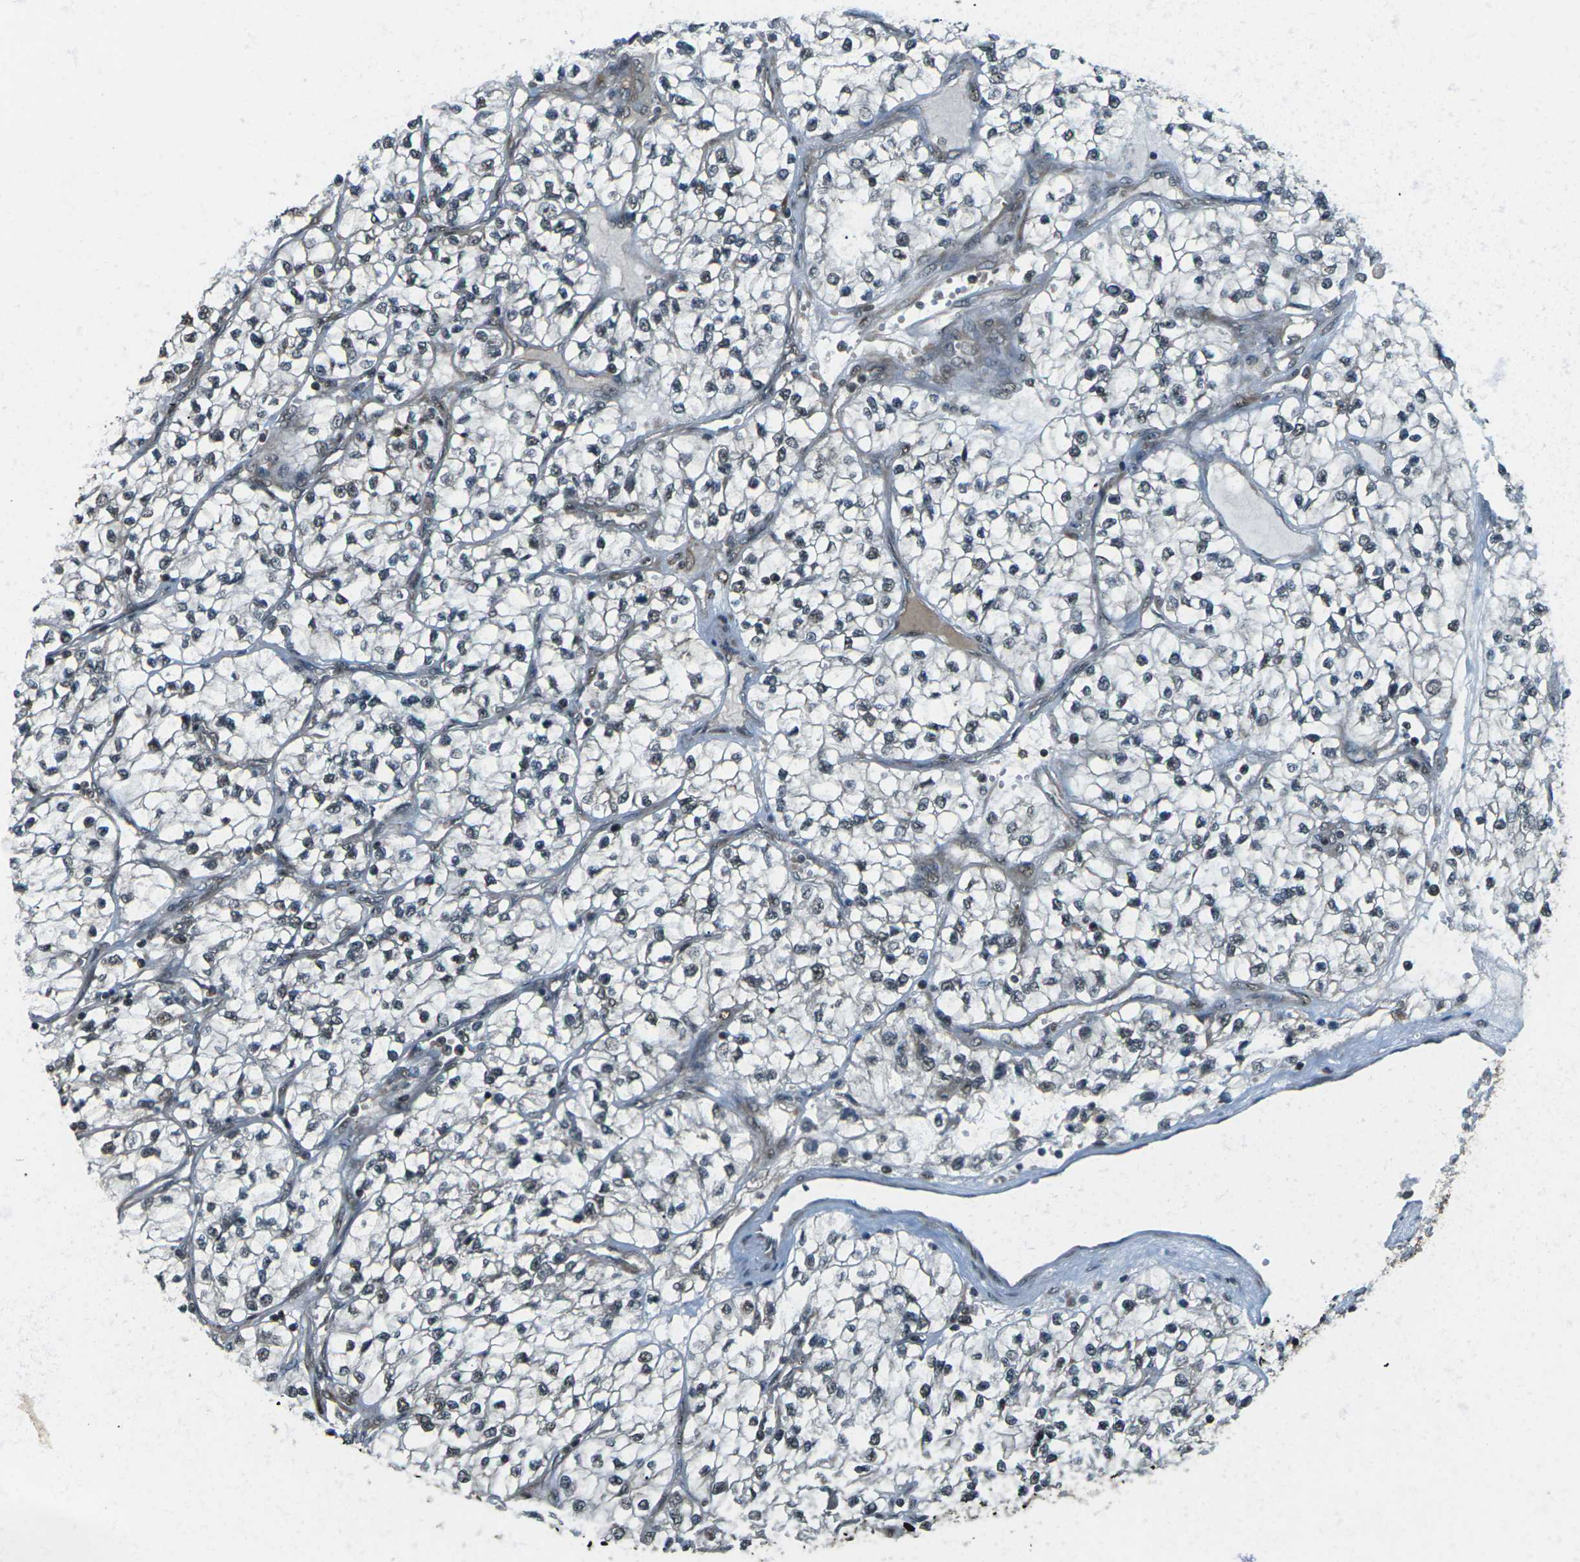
{"staining": {"intensity": "moderate", "quantity": "<25%", "location": "nuclear"}, "tissue": "renal cancer", "cell_type": "Tumor cells", "image_type": "cancer", "snomed": [{"axis": "morphology", "description": "Adenocarcinoma, NOS"}, {"axis": "topography", "description": "Kidney"}], "caption": "A histopathology image of adenocarcinoma (renal) stained for a protein exhibits moderate nuclear brown staining in tumor cells.", "gene": "UBE2S", "patient": {"sex": "female", "age": 57}}